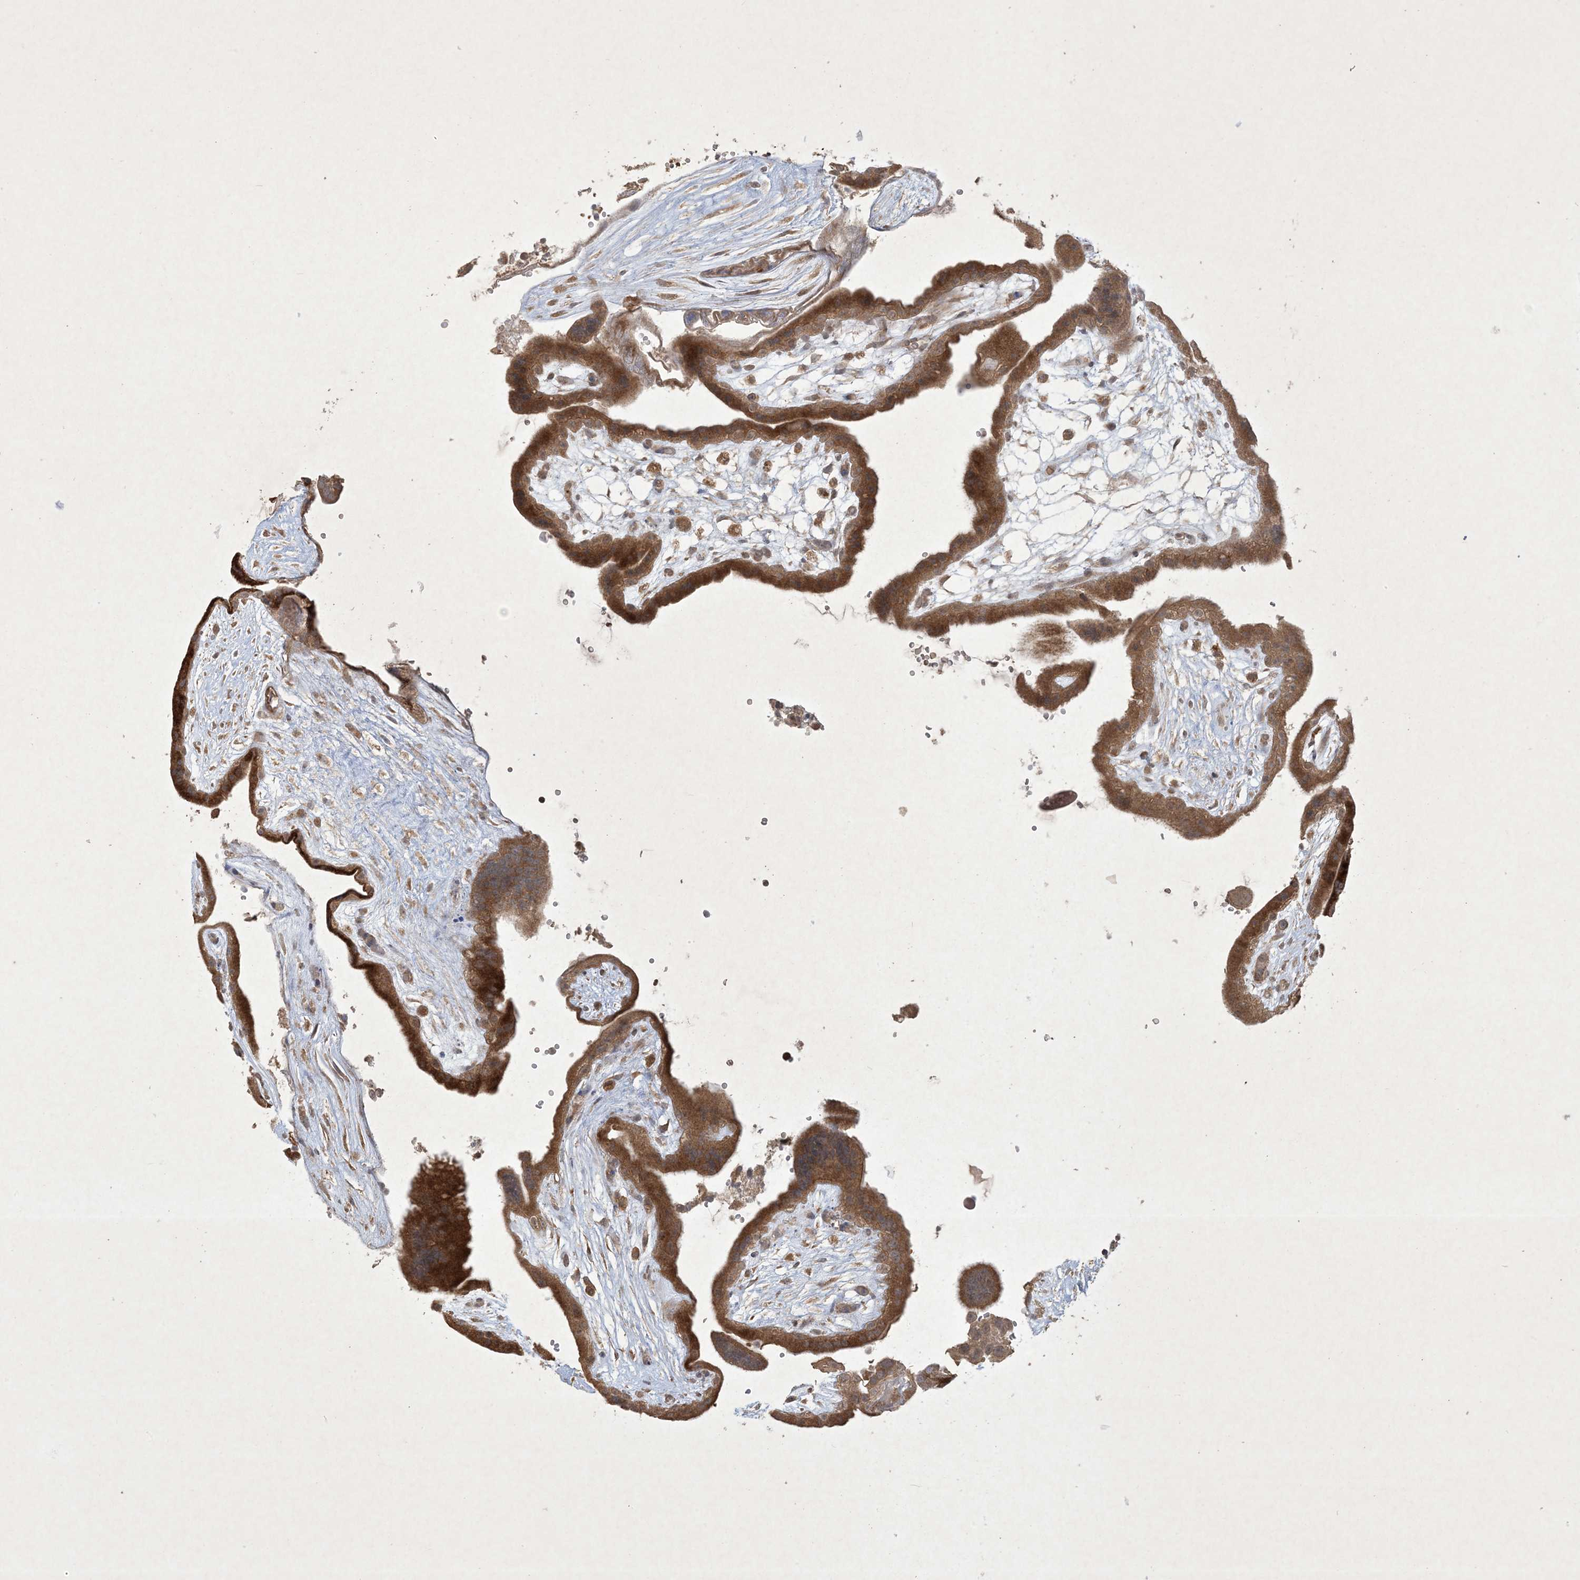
{"staining": {"intensity": "strong", "quantity": "25%-75%", "location": "cytoplasmic/membranous"}, "tissue": "placenta", "cell_type": "Trophoblastic cells", "image_type": "normal", "snomed": [{"axis": "morphology", "description": "Normal tissue, NOS"}, {"axis": "topography", "description": "Placenta"}], "caption": "Immunohistochemistry (IHC) image of benign placenta: human placenta stained using IHC demonstrates high levels of strong protein expression localized specifically in the cytoplasmic/membranous of trophoblastic cells, appearing as a cytoplasmic/membranous brown color.", "gene": "NRBP2", "patient": {"sex": "female", "age": 18}}